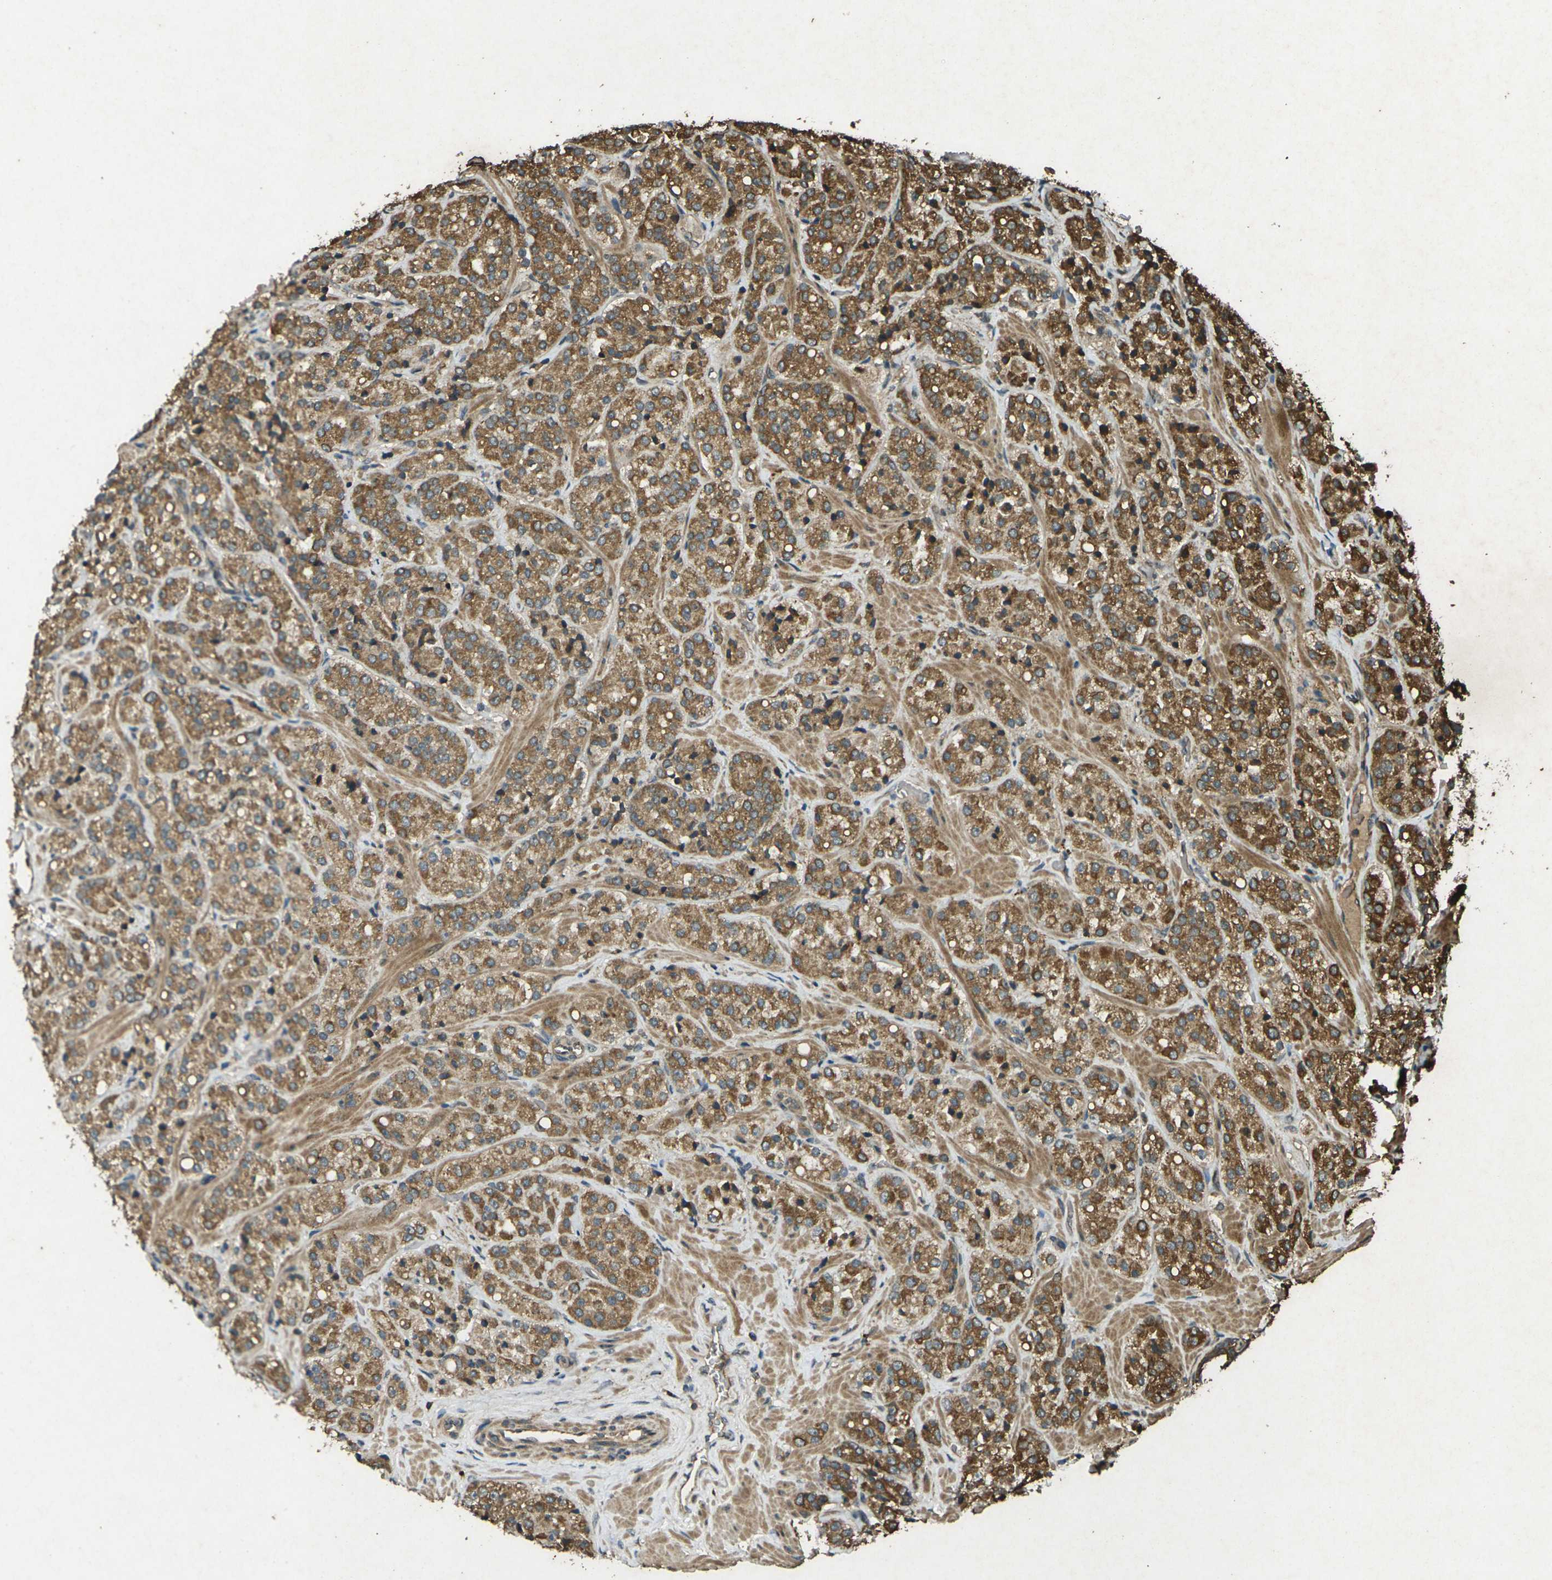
{"staining": {"intensity": "moderate", "quantity": ">75%", "location": "cytoplasmic/membranous"}, "tissue": "prostate cancer", "cell_type": "Tumor cells", "image_type": "cancer", "snomed": [{"axis": "morphology", "description": "Adenocarcinoma, High grade"}, {"axis": "topography", "description": "Prostate"}], "caption": "A medium amount of moderate cytoplasmic/membranous expression is identified in about >75% of tumor cells in prostate cancer (high-grade adenocarcinoma) tissue.", "gene": "TAP1", "patient": {"sex": "male", "age": 64}}